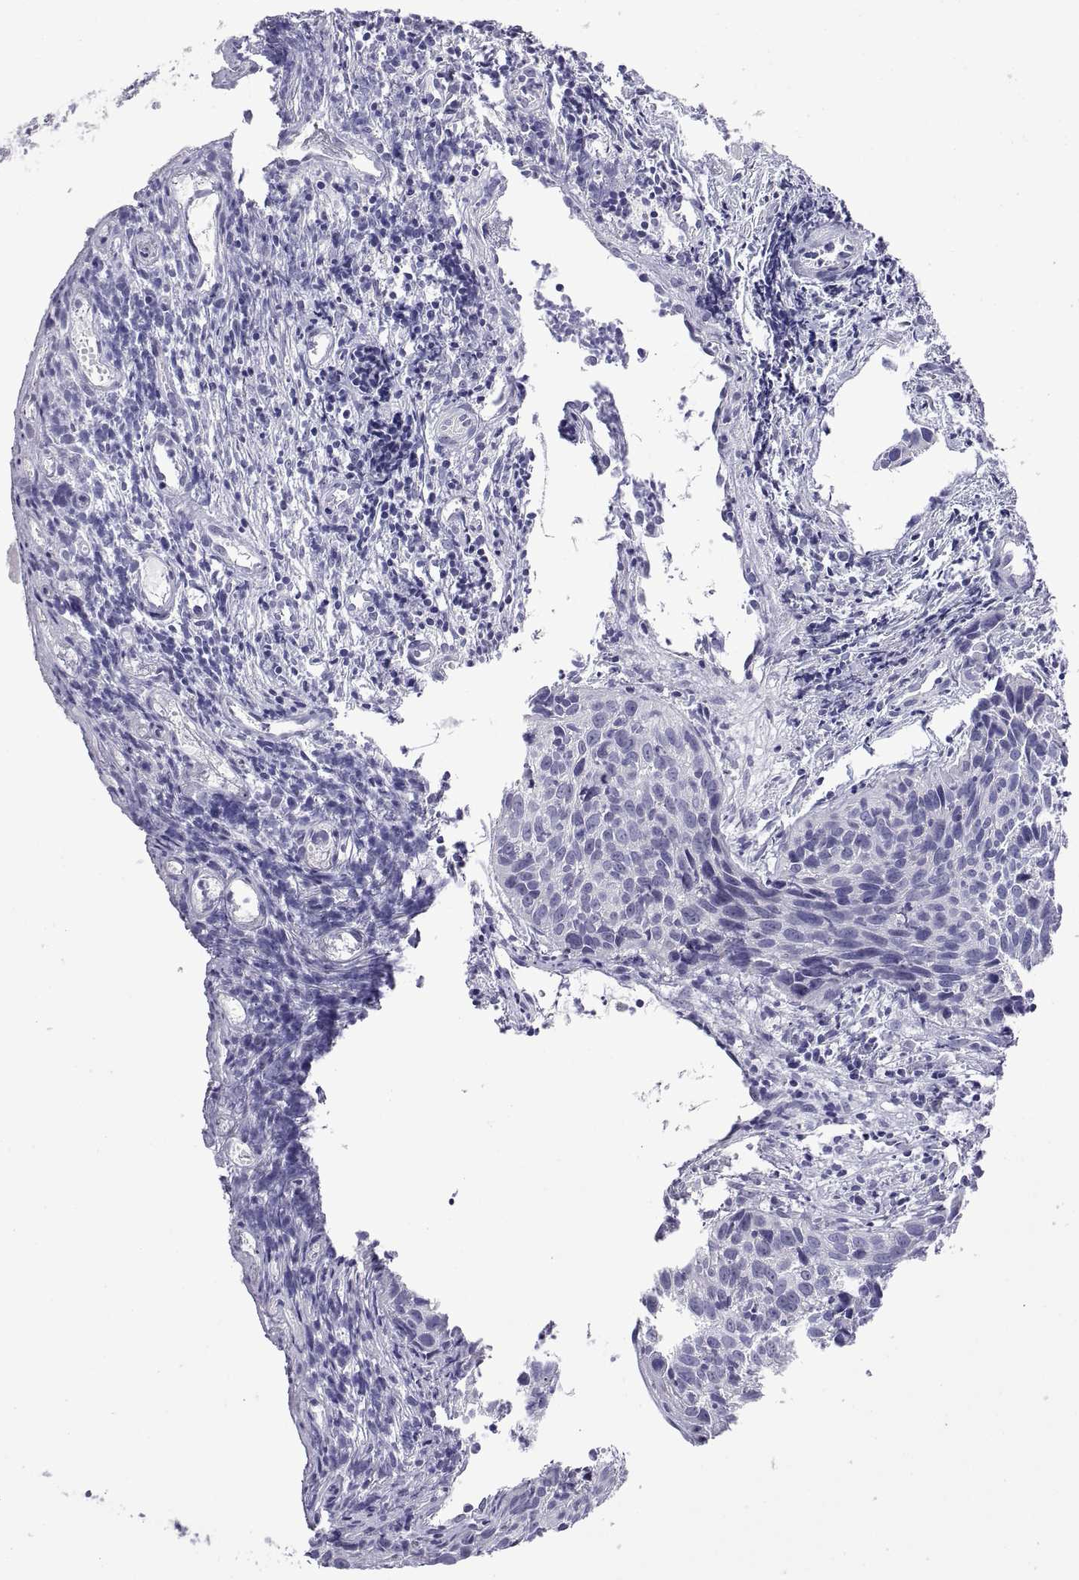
{"staining": {"intensity": "negative", "quantity": "none", "location": "none"}, "tissue": "cervical cancer", "cell_type": "Tumor cells", "image_type": "cancer", "snomed": [{"axis": "morphology", "description": "Squamous cell carcinoma, NOS"}, {"axis": "topography", "description": "Cervix"}], "caption": "The photomicrograph reveals no significant positivity in tumor cells of cervical cancer. The staining is performed using DAB brown chromogen with nuclei counter-stained in using hematoxylin.", "gene": "VSX2", "patient": {"sex": "female", "age": 30}}